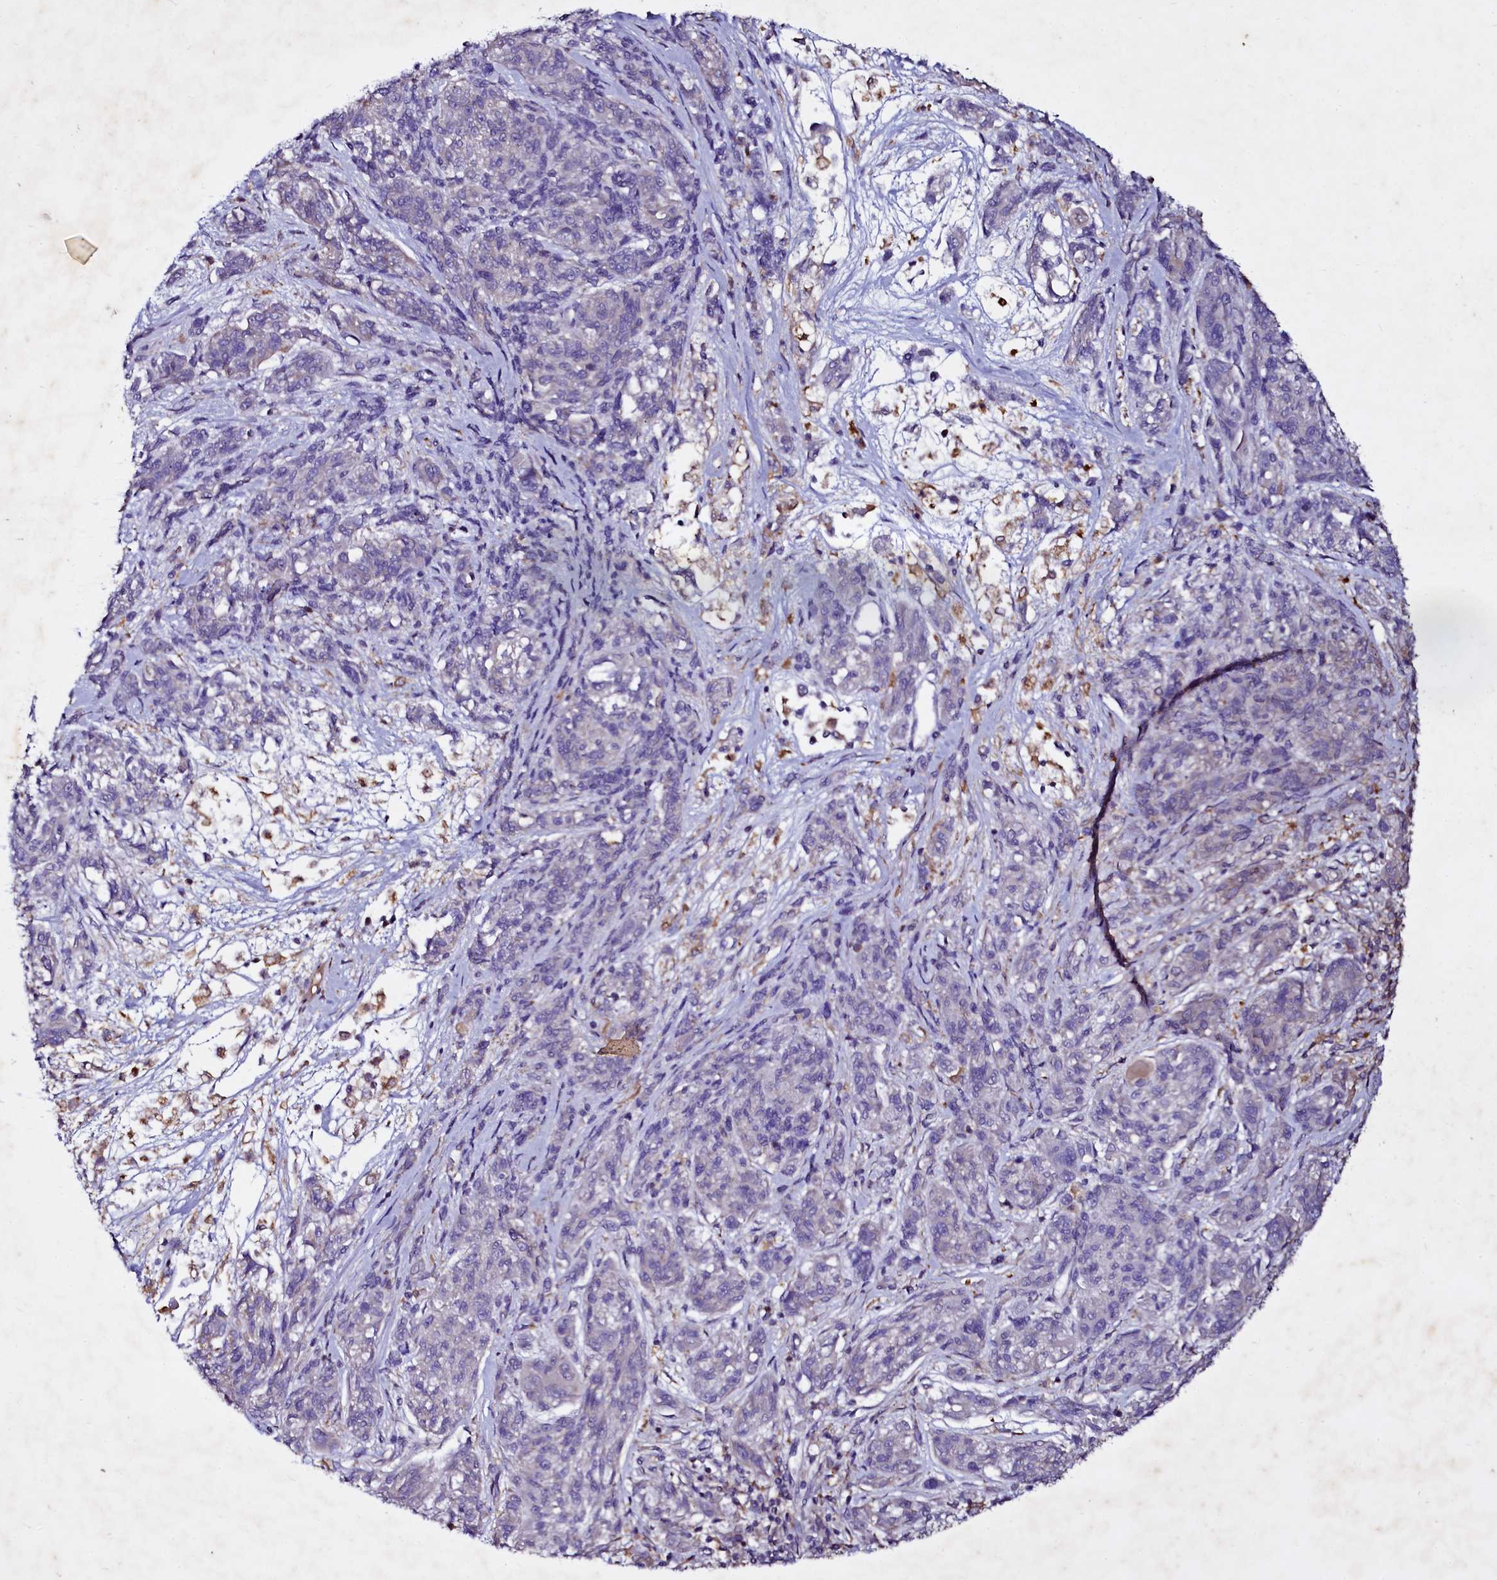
{"staining": {"intensity": "negative", "quantity": "none", "location": "none"}, "tissue": "melanoma", "cell_type": "Tumor cells", "image_type": "cancer", "snomed": [{"axis": "morphology", "description": "Malignant melanoma, NOS"}, {"axis": "topography", "description": "Skin"}], "caption": "IHC image of malignant melanoma stained for a protein (brown), which shows no expression in tumor cells.", "gene": "SELENOT", "patient": {"sex": "male", "age": 53}}